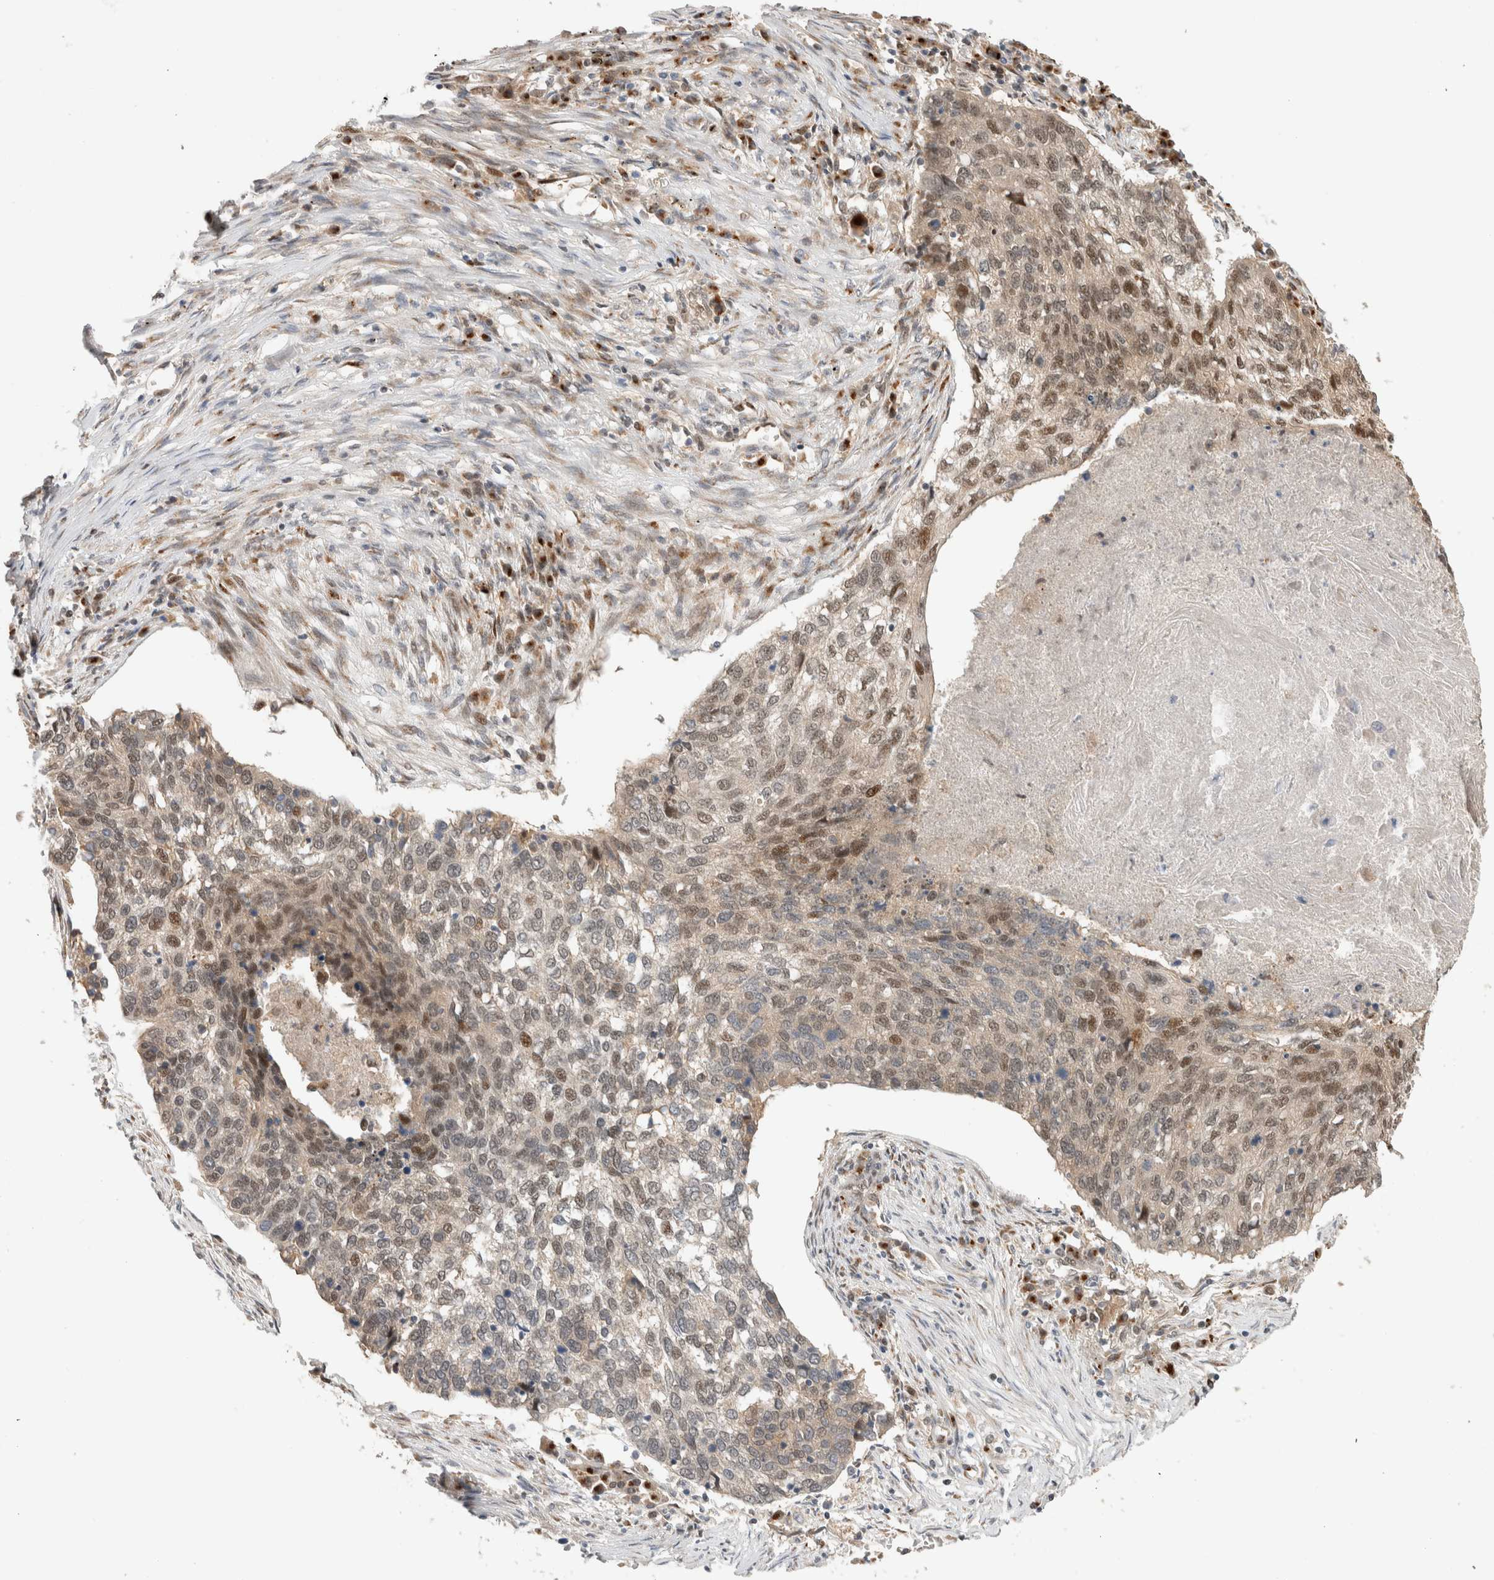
{"staining": {"intensity": "weak", "quantity": "25%-75%", "location": "nuclear"}, "tissue": "lung cancer", "cell_type": "Tumor cells", "image_type": "cancer", "snomed": [{"axis": "morphology", "description": "Squamous cell carcinoma, NOS"}, {"axis": "topography", "description": "Lung"}], "caption": "Immunohistochemical staining of squamous cell carcinoma (lung) shows low levels of weak nuclear expression in approximately 25%-75% of tumor cells.", "gene": "OTUD6B", "patient": {"sex": "female", "age": 63}}